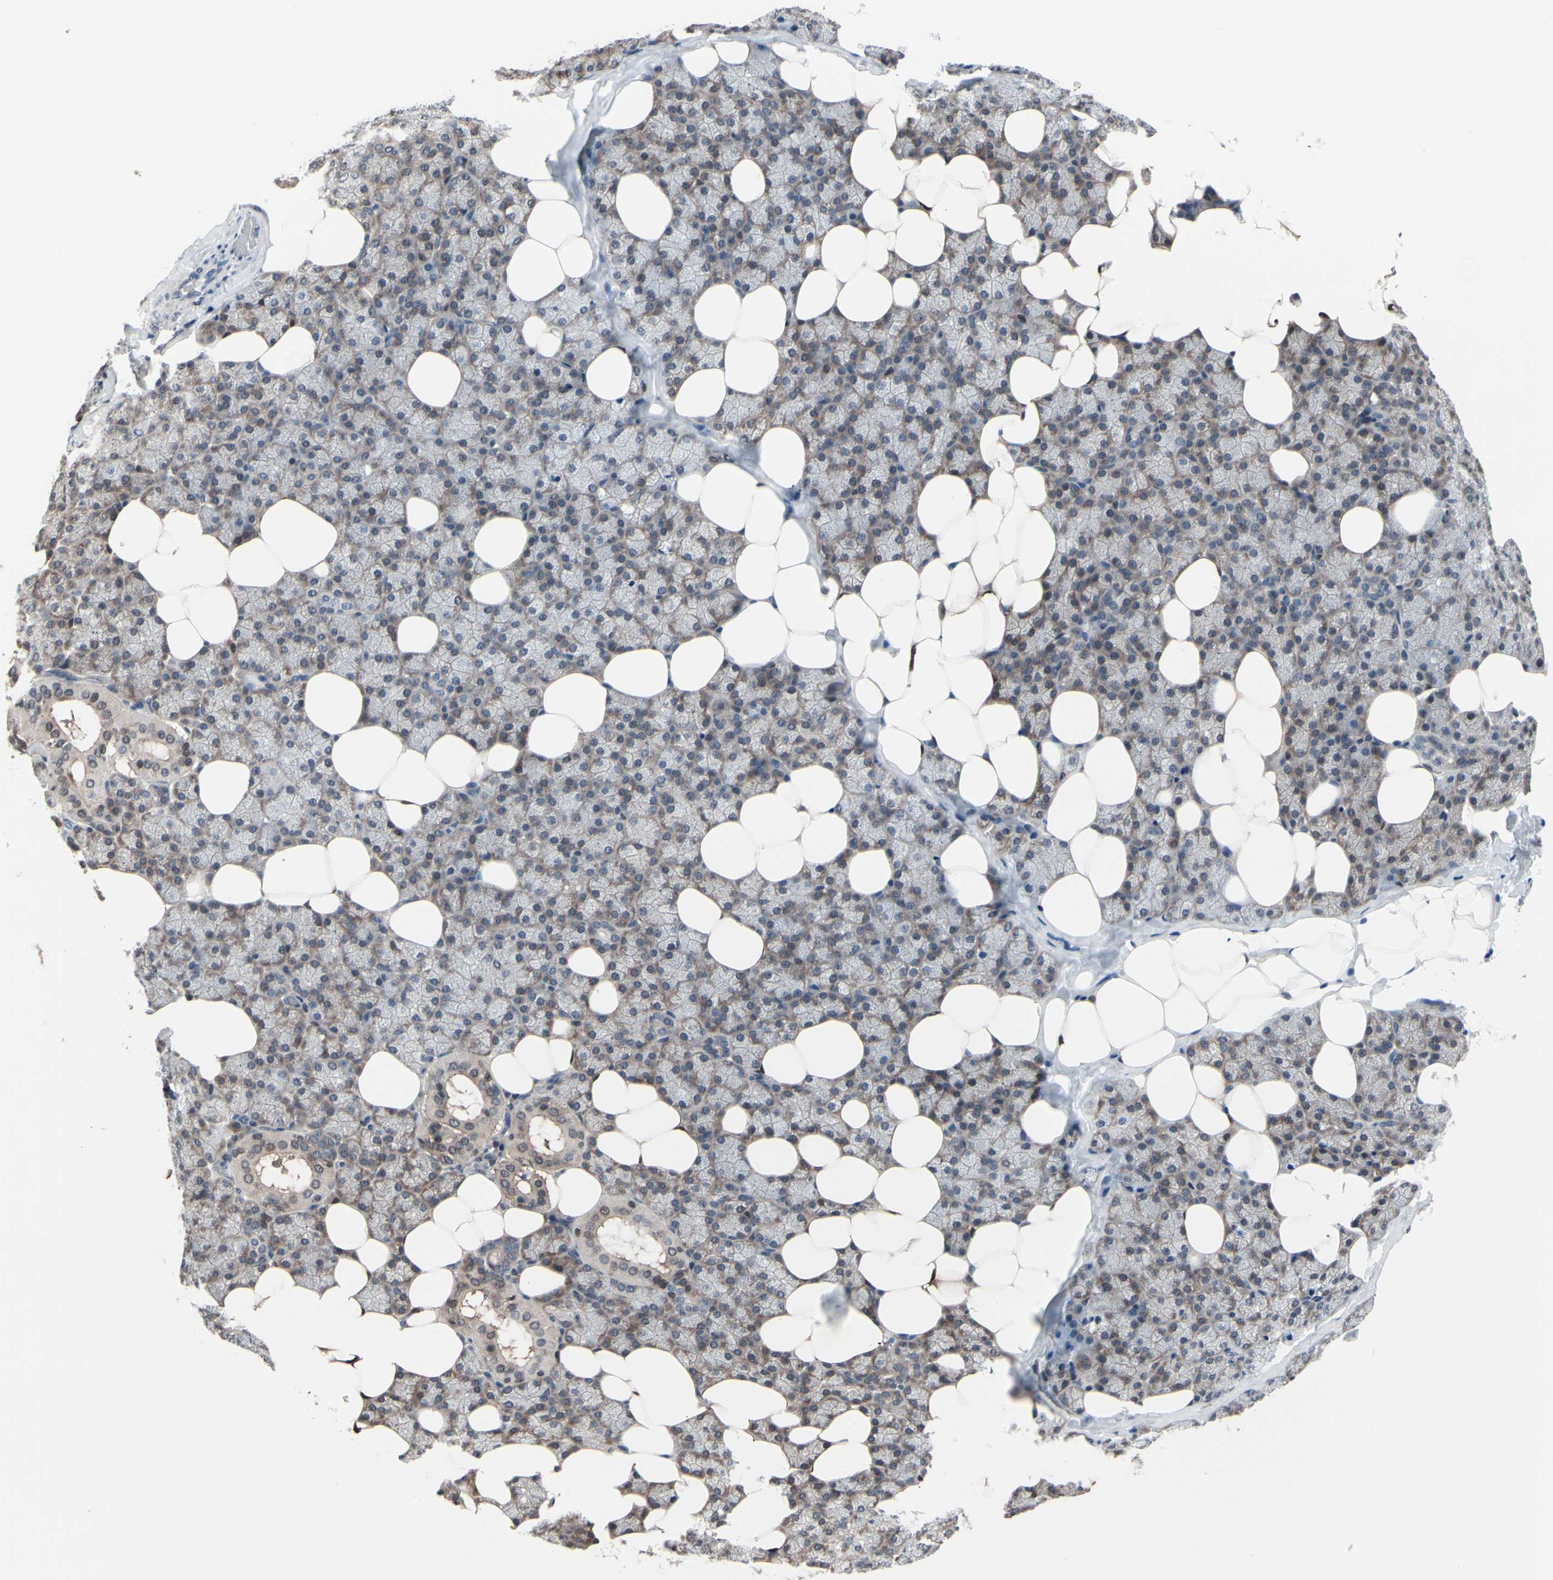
{"staining": {"intensity": "weak", "quantity": "25%-75%", "location": "cytoplasmic/membranous"}, "tissue": "salivary gland", "cell_type": "Glandular cells", "image_type": "normal", "snomed": [{"axis": "morphology", "description": "Normal tissue, NOS"}, {"axis": "topography", "description": "Lymph node"}, {"axis": "topography", "description": "Salivary gland"}], "caption": "Glandular cells display low levels of weak cytoplasmic/membranous expression in approximately 25%-75% of cells in benign salivary gland.", "gene": "PRDX6", "patient": {"sex": "male", "age": 8}}